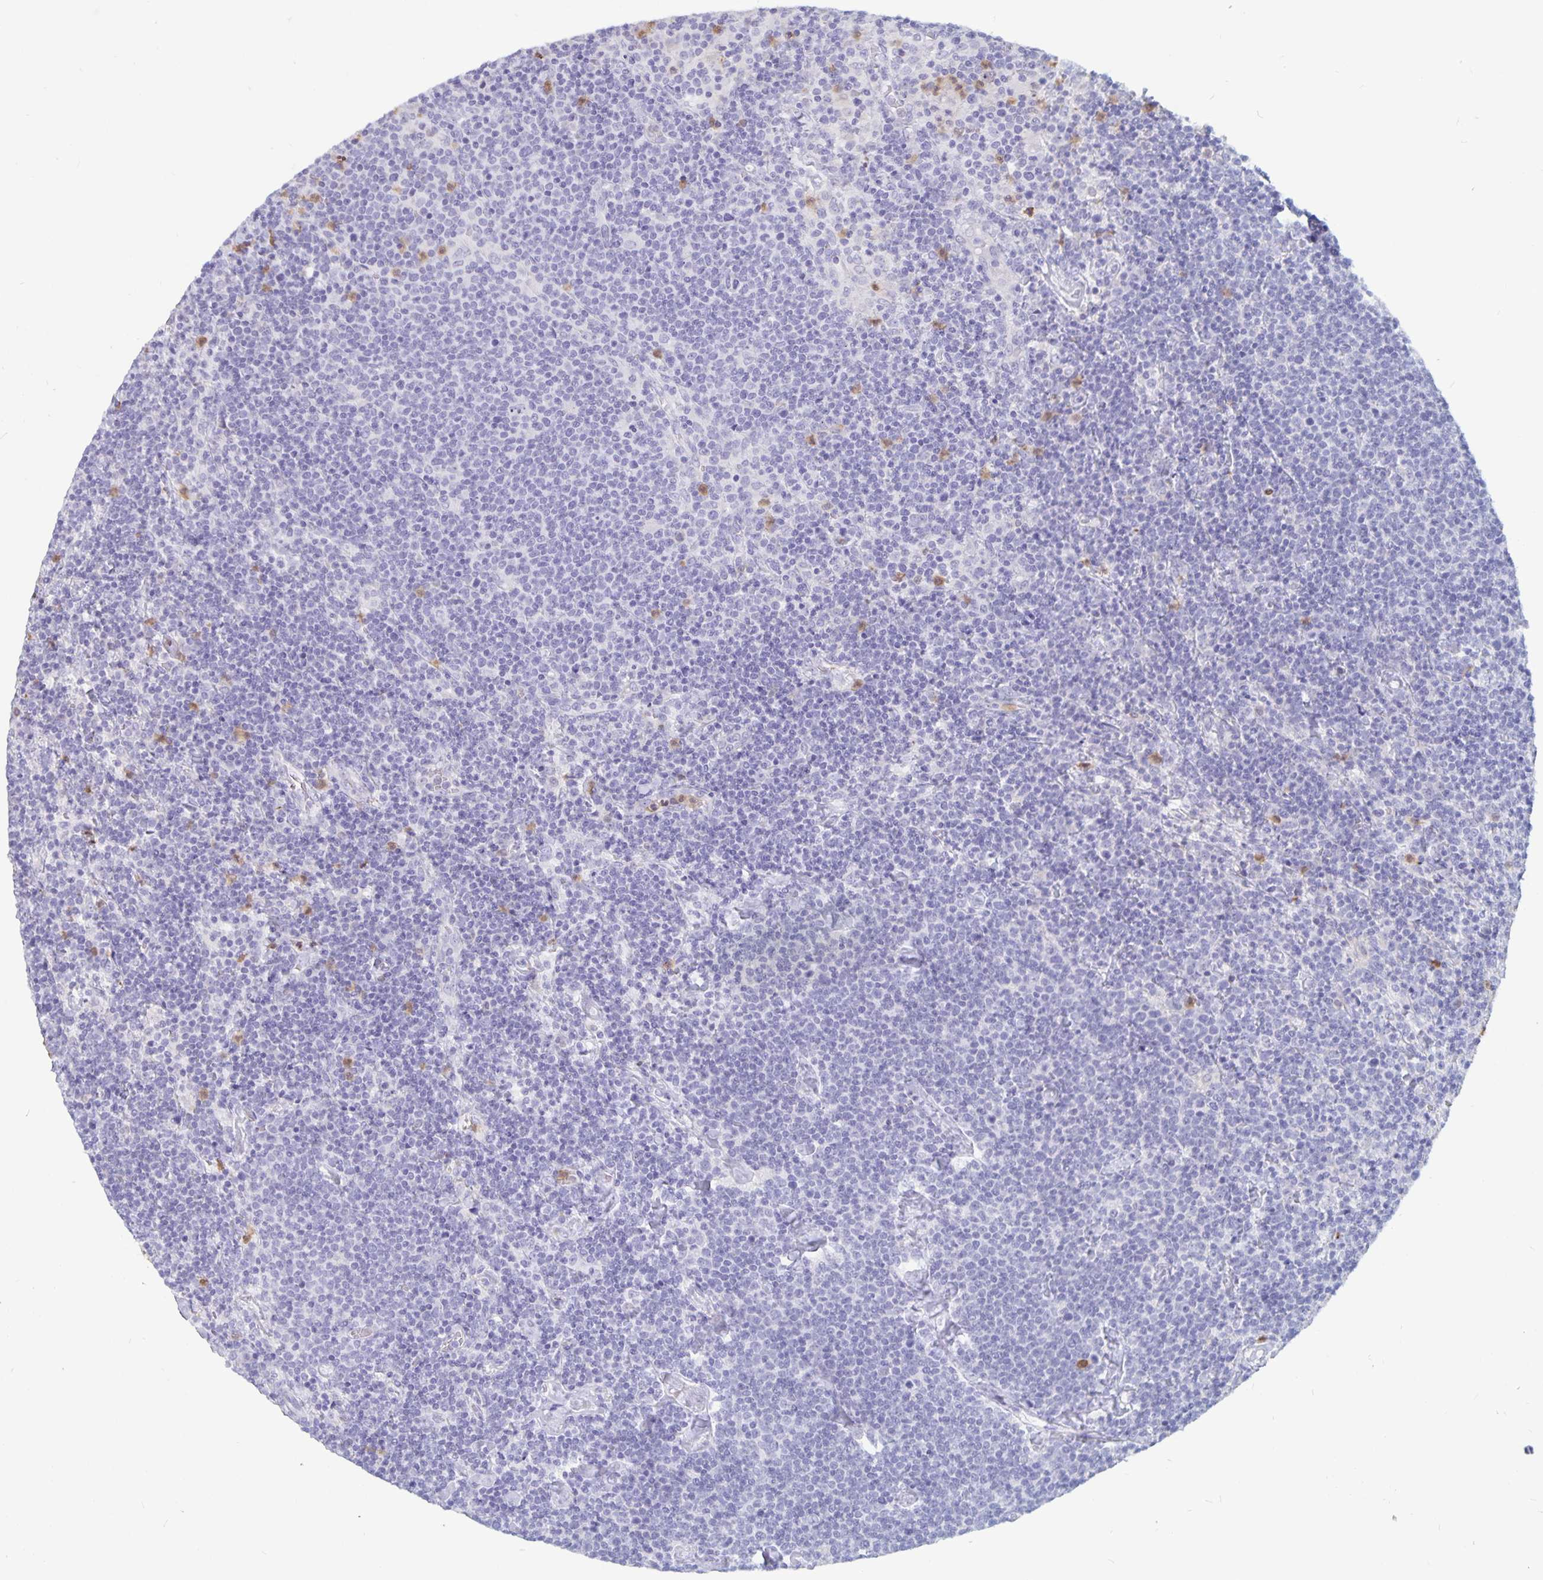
{"staining": {"intensity": "negative", "quantity": "none", "location": "none"}, "tissue": "lymphoma", "cell_type": "Tumor cells", "image_type": "cancer", "snomed": [{"axis": "morphology", "description": "Malignant lymphoma, non-Hodgkin's type, High grade"}, {"axis": "topography", "description": "Lymph node"}], "caption": "This is an IHC image of human lymphoma. There is no staining in tumor cells.", "gene": "PLCB3", "patient": {"sex": "male", "age": 61}}